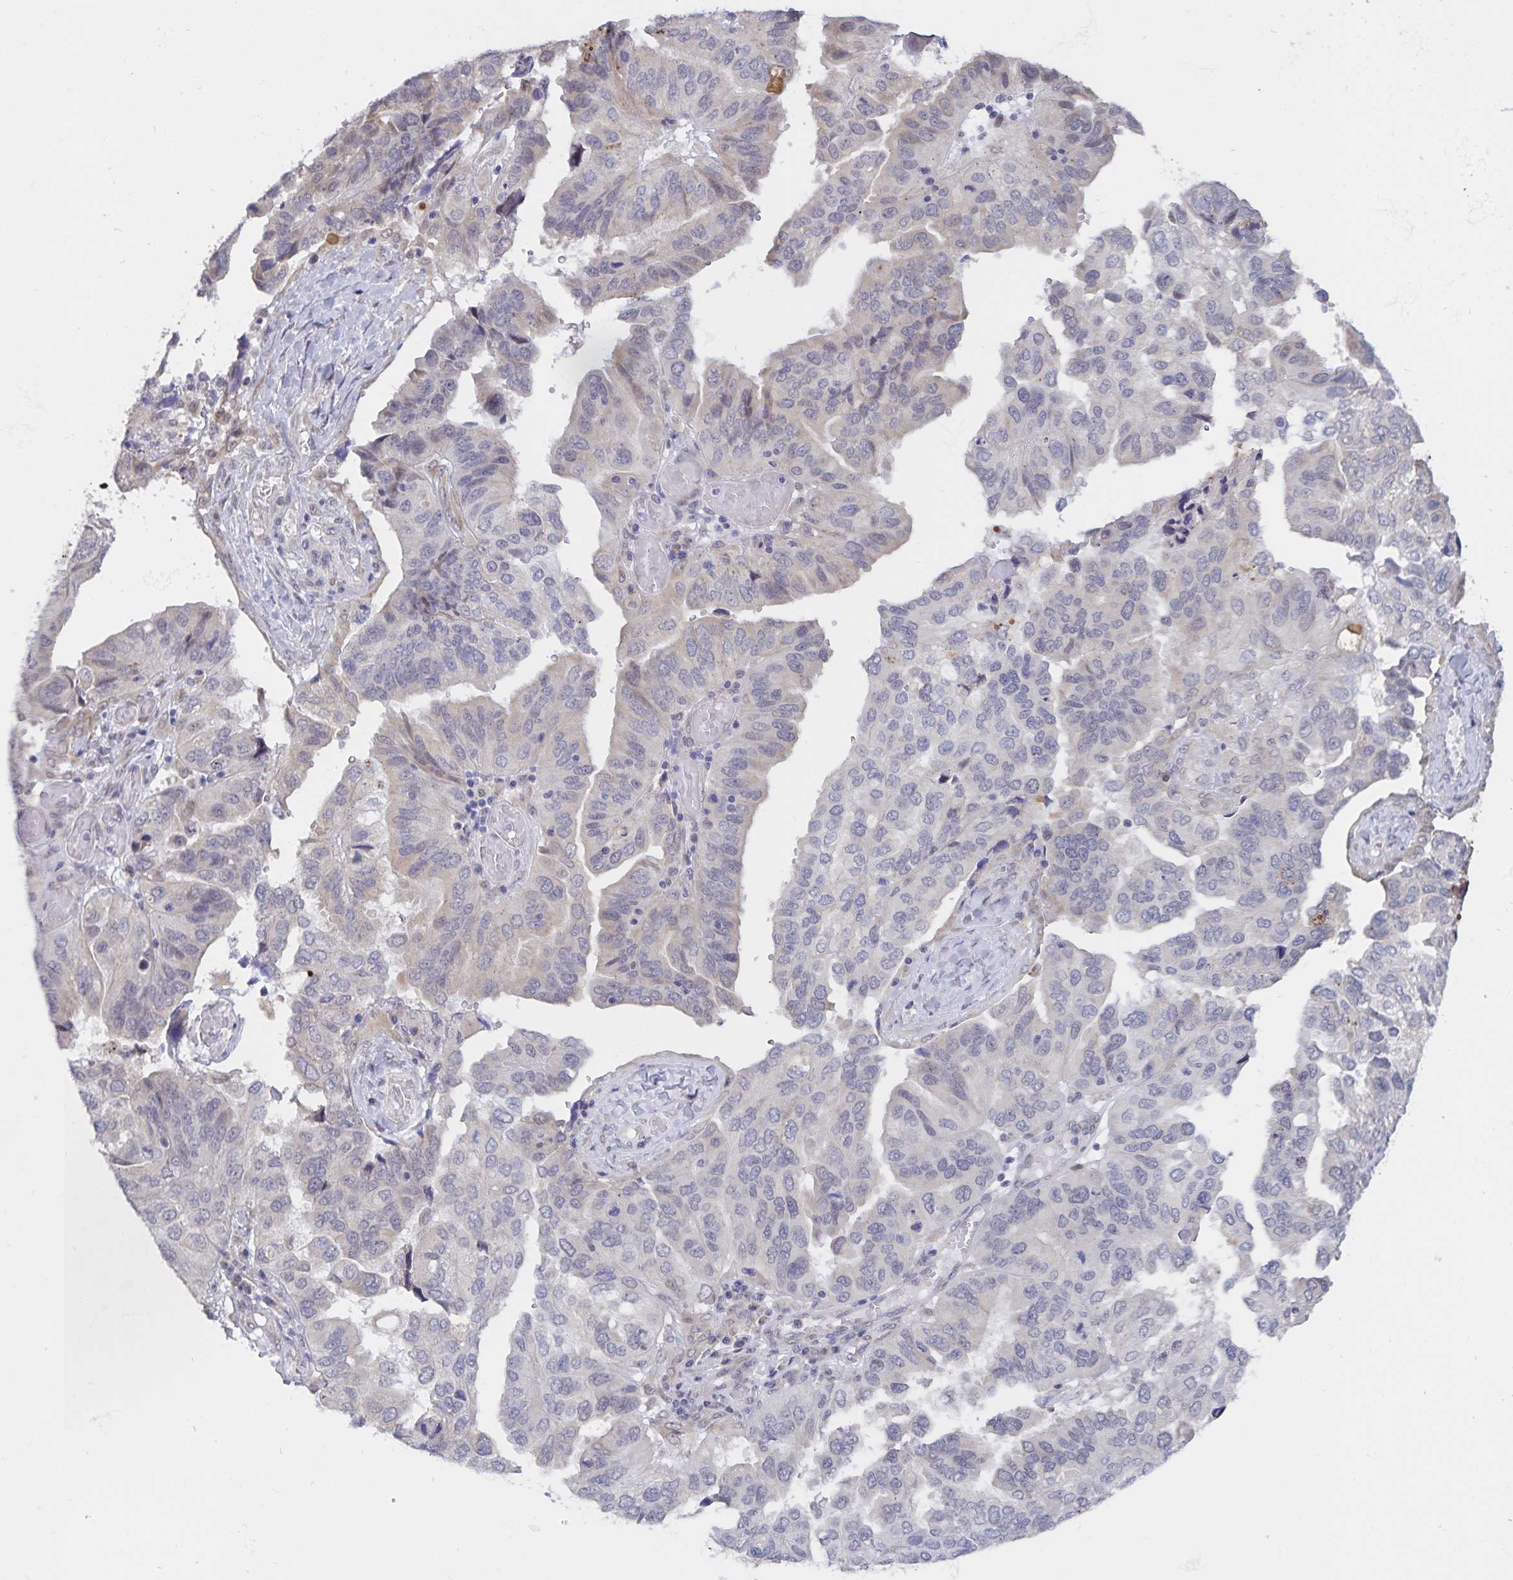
{"staining": {"intensity": "negative", "quantity": "none", "location": "none"}, "tissue": "ovarian cancer", "cell_type": "Tumor cells", "image_type": "cancer", "snomed": [{"axis": "morphology", "description": "Cystadenocarcinoma, serous, NOS"}, {"axis": "topography", "description": "Ovary"}], "caption": "This micrograph is of serous cystadenocarcinoma (ovarian) stained with immunohistochemistry (IHC) to label a protein in brown with the nuclei are counter-stained blue. There is no staining in tumor cells. (DAB (3,3'-diaminobenzidine) IHC visualized using brightfield microscopy, high magnification).", "gene": "ATP2A2", "patient": {"sex": "female", "age": 79}}